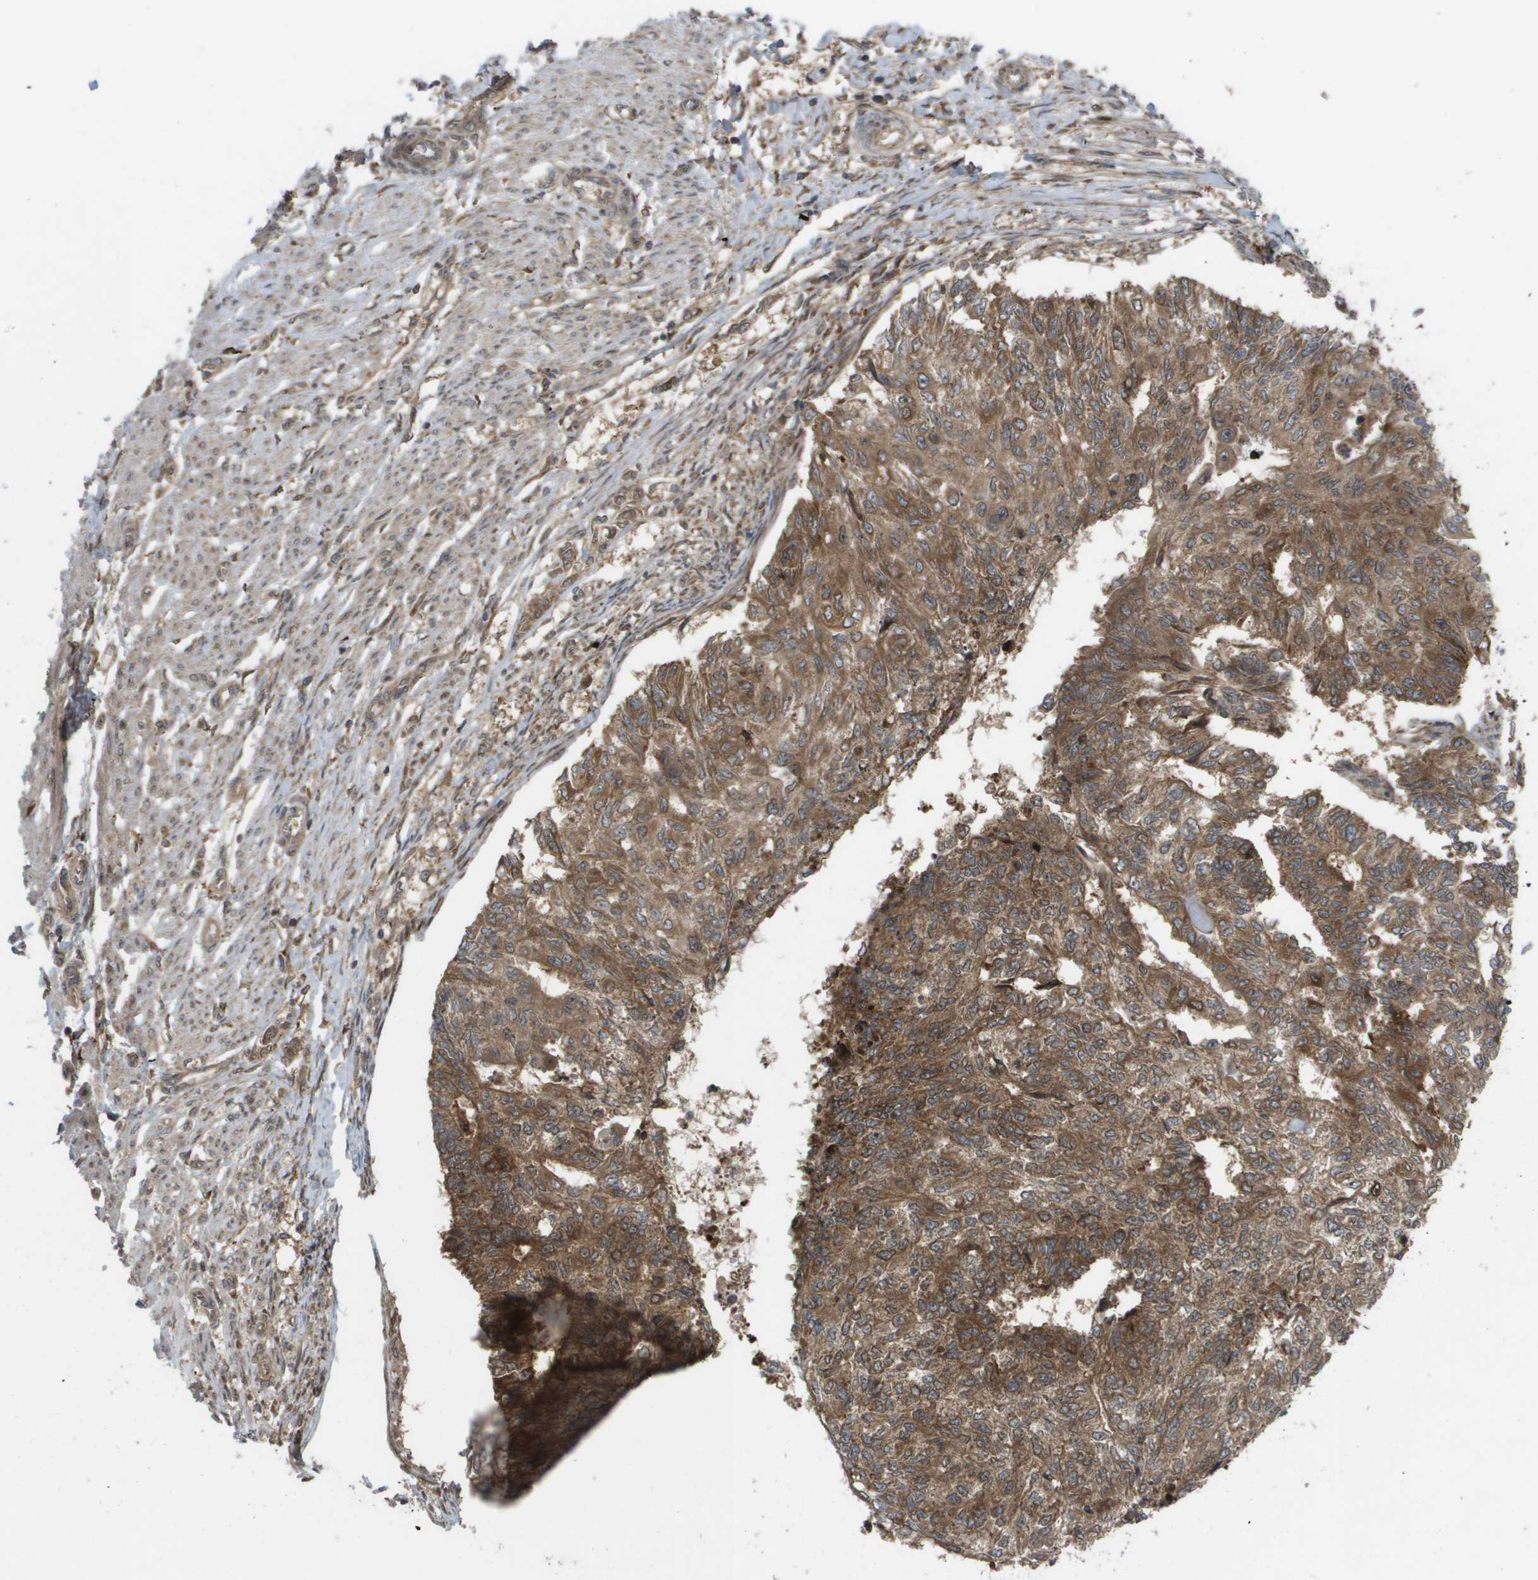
{"staining": {"intensity": "moderate", "quantity": ">75%", "location": "cytoplasmic/membranous"}, "tissue": "endometrial cancer", "cell_type": "Tumor cells", "image_type": "cancer", "snomed": [{"axis": "morphology", "description": "Adenocarcinoma, NOS"}, {"axis": "topography", "description": "Endometrium"}], "caption": "This is a micrograph of immunohistochemistry (IHC) staining of endometrial cancer (adenocarcinoma), which shows moderate staining in the cytoplasmic/membranous of tumor cells.", "gene": "CTPS2", "patient": {"sex": "female", "age": 32}}